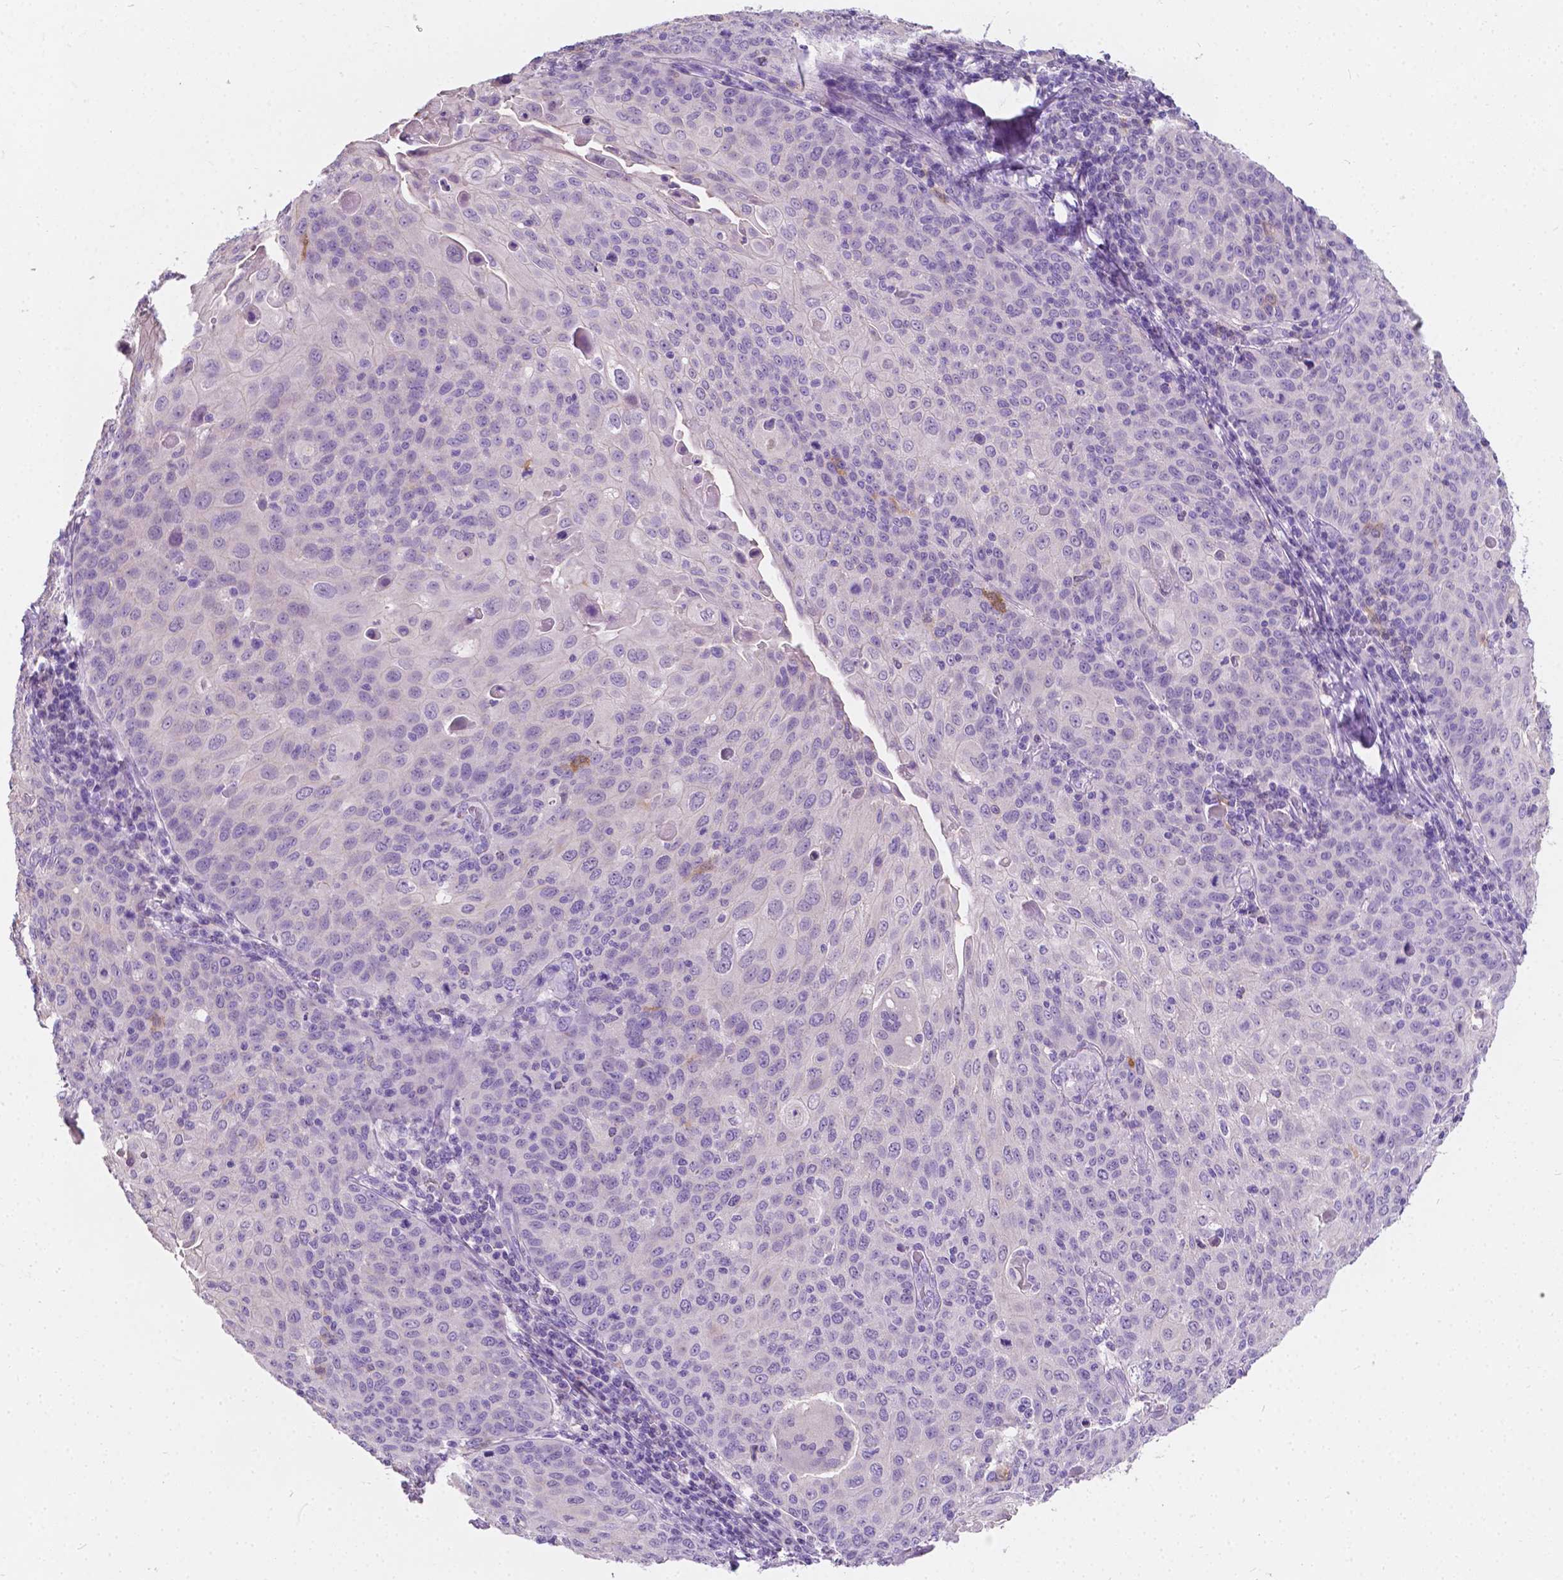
{"staining": {"intensity": "negative", "quantity": "none", "location": "none"}, "tissue": "cervical cancer", "cell_type": "Tumor cells", "image_type": "cancer", "snomed": [{"axis": "morphology", "description": "Squamous cell carcinoma, NOS"}, {"axis": "topography", "description": "Cervix"}], "caption": "Tumor cells show no significant positivity in squamous cell carcinoma (cervical).", "gene": "GNAO1", "patient": {"sex": "female", "age": 65}}